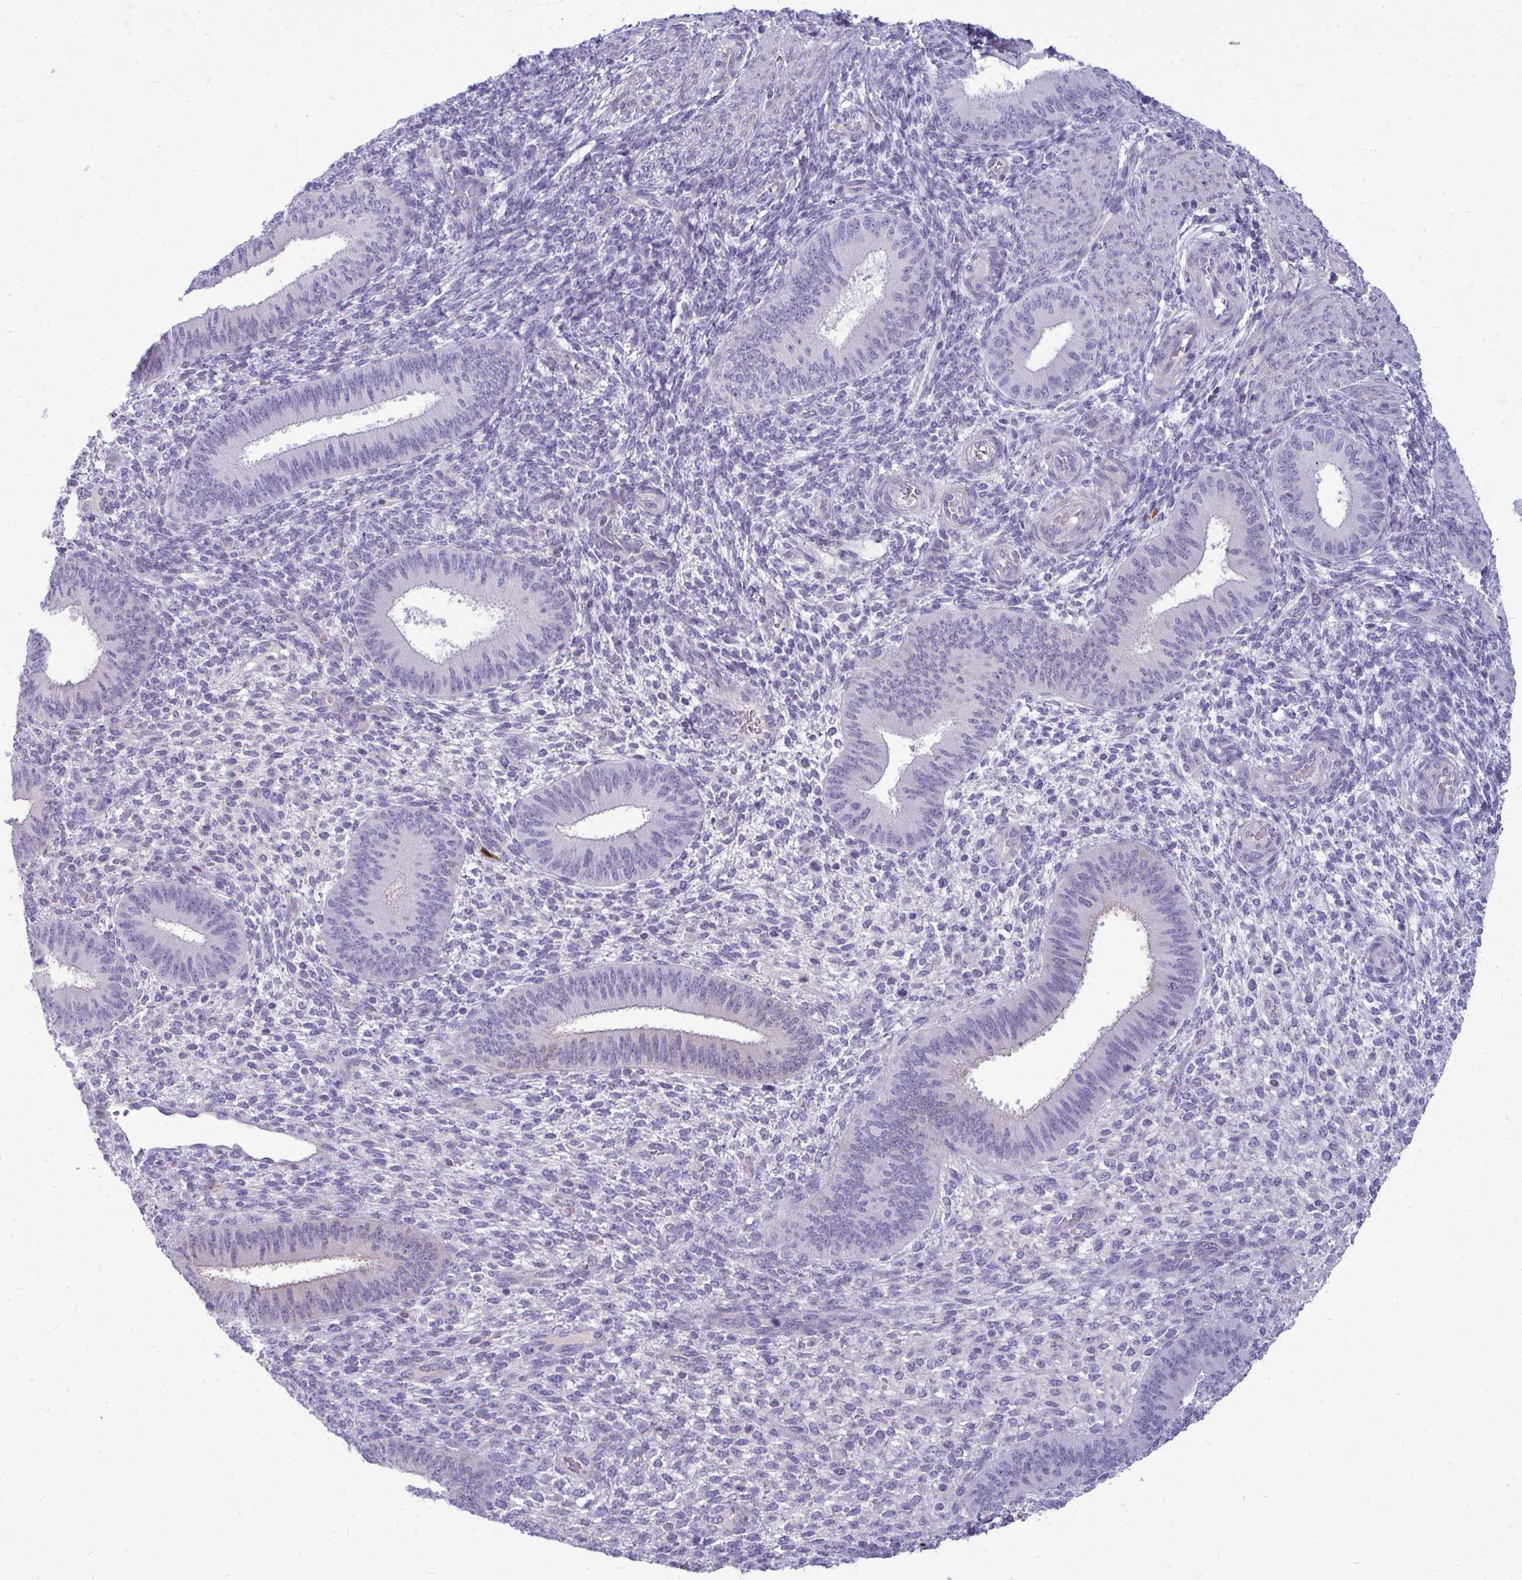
{"staining": {"intensity": "negative", "quantity": "none", "location": "none"}, "tissue": "endometrium", "cell_type": "Cells in endometrial stroma", "image_type": "normal", "snomed": [{"axis": "morphology", "description": "Normal tissue, NOS"}, {"axis": "topography", "description": "Endometrium"}], "caption": "Image shows no significant protein positivity in cells in endometrial stroma of unremarkable endometrium.", "gene": "FABP3", "patient": {"sex": "female", "age": 39}}